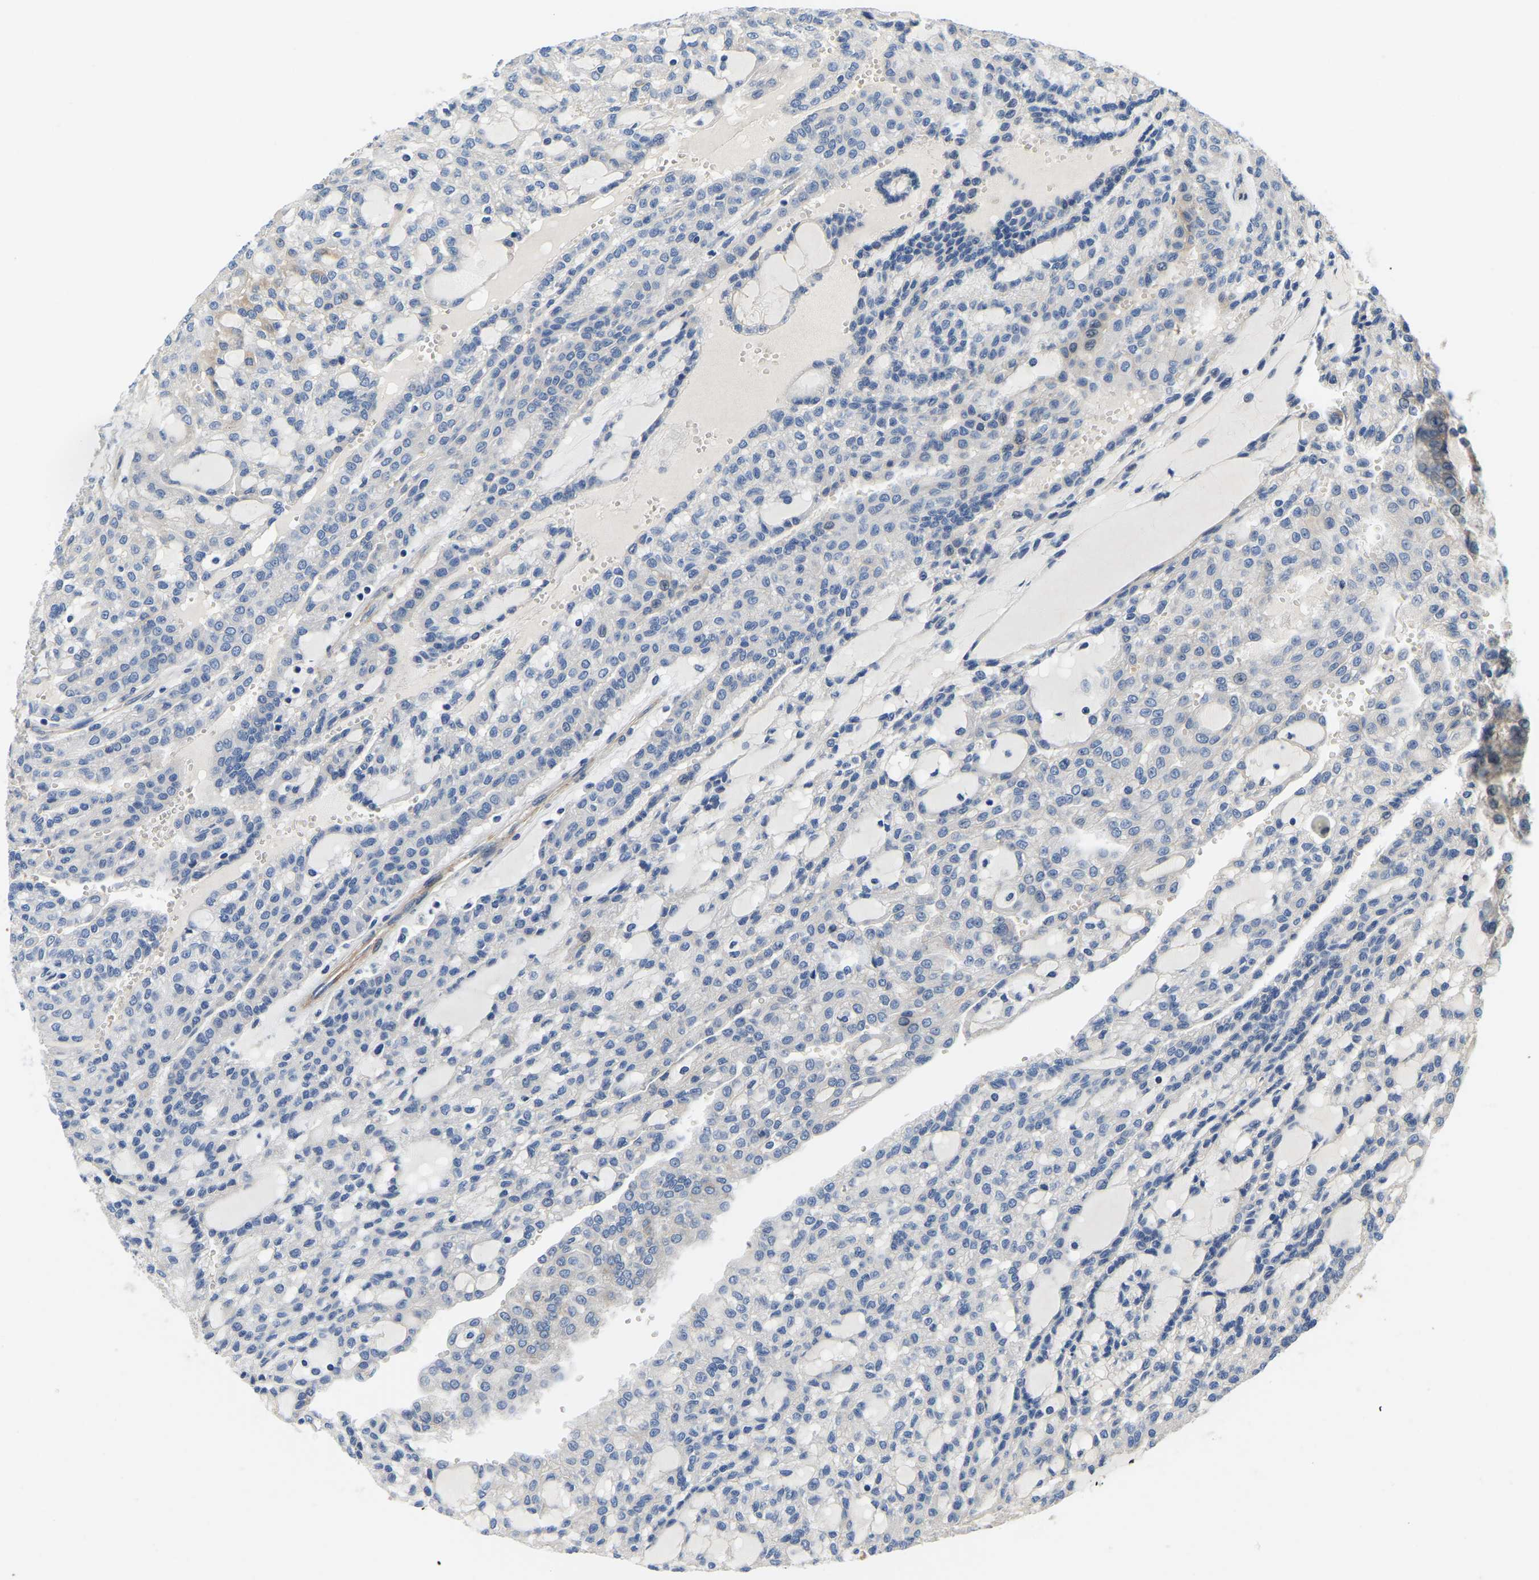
{"staining": {"intensity": "negative", "quantity": "none", "location": "none"}, "tissue": "renal cancer", "cell_type": "Tumor cells", "image_type": "cancer", "snomed": [{"axis": "morphology", "description": "Adenocarcinoma, NOS"}, {"axis": "topography", "description": "Kidney"}], "caption": "Immunohistochemical staining of human adenocarcinoma (renal) displays no significant staining in tumor cells. (Stains: DAB IHC with hematoxylin counter stain, Microscopy: brightfield microscopy at high magnification).", "gene": "LIAS", "patient": {"sex": "male", "age": 63}}